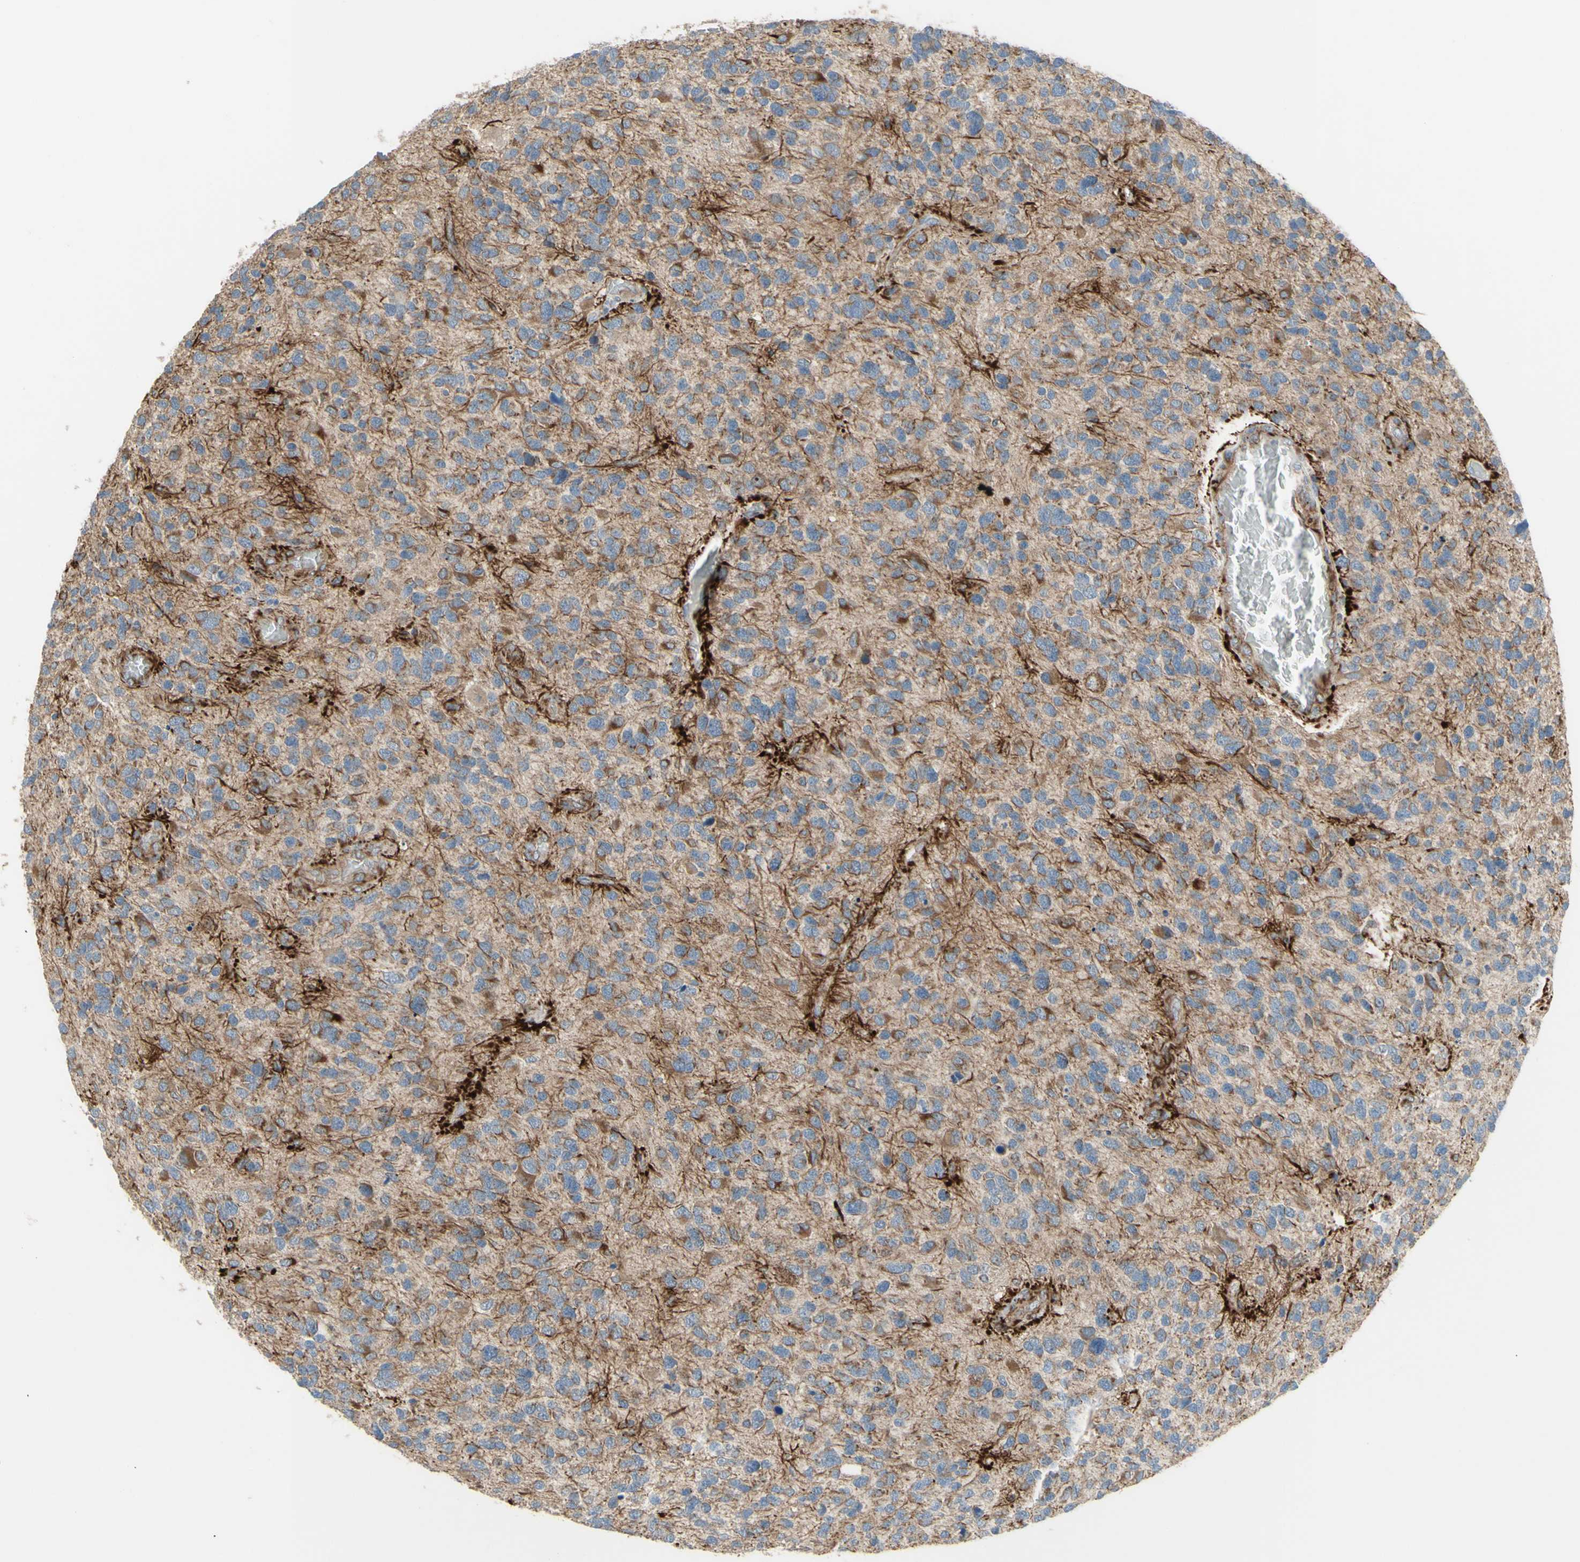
{"staining": {"intensity": "weak", "quantity": "<25%", "location": "cytoplasmic/membranous"}, "tissue": "glioma", "cell_type": "Tumor cells", "image_type": "cancer", "snomed": [{"axis": "morphology", "description": "Glioma, malignant, High grade"}, {"axis": "topography", "description": "Brain"}], "caption": "An immunohistochemistry histopathology image of glioma is shown. There is no staining in tumor cells of glioma.", "gene": "FAM171B", "patient": {"sex": "female", "age": 58}}